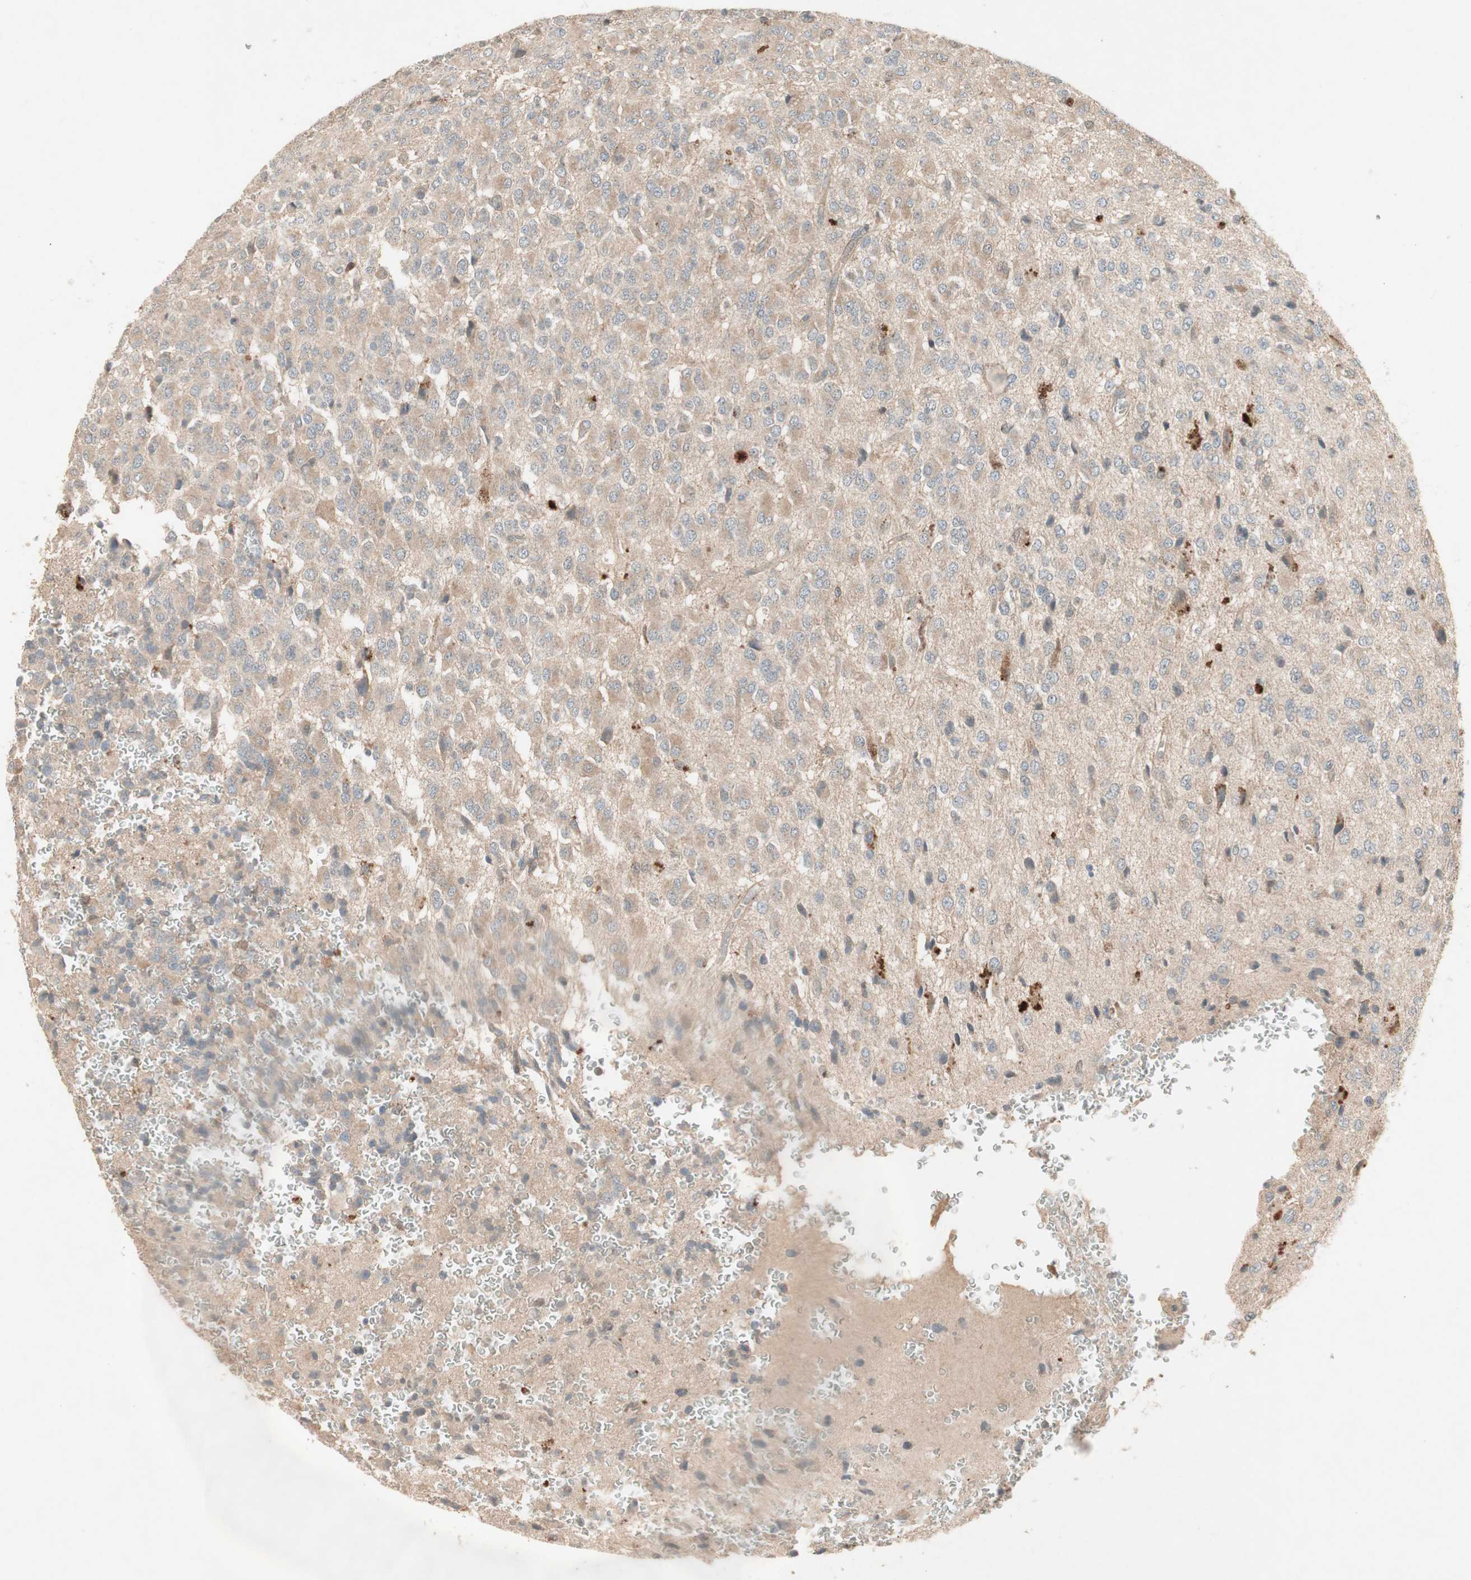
{"staining": {"intensity": "weak", "quantity": "25%-75%", "location": "cytoplasmic/membranous"}, "tissue": "glioma", "cell_type": "Tumor cells", "image_type": "cancer", "snomed": [{"axis": "morphology", "description": "Glioma, malignant, High grade"}, {"axis": "topography", "description": "pancreas cauda"}], "caption": "Tumor cells show low levels of weak cytoplasmic/membranous expression in approximately 25%-75% of cells in human malignant high-grade glioma.", "gene": "JMJD7-PLA2G4B", "patient": {"sex": "male", "age": 60}}